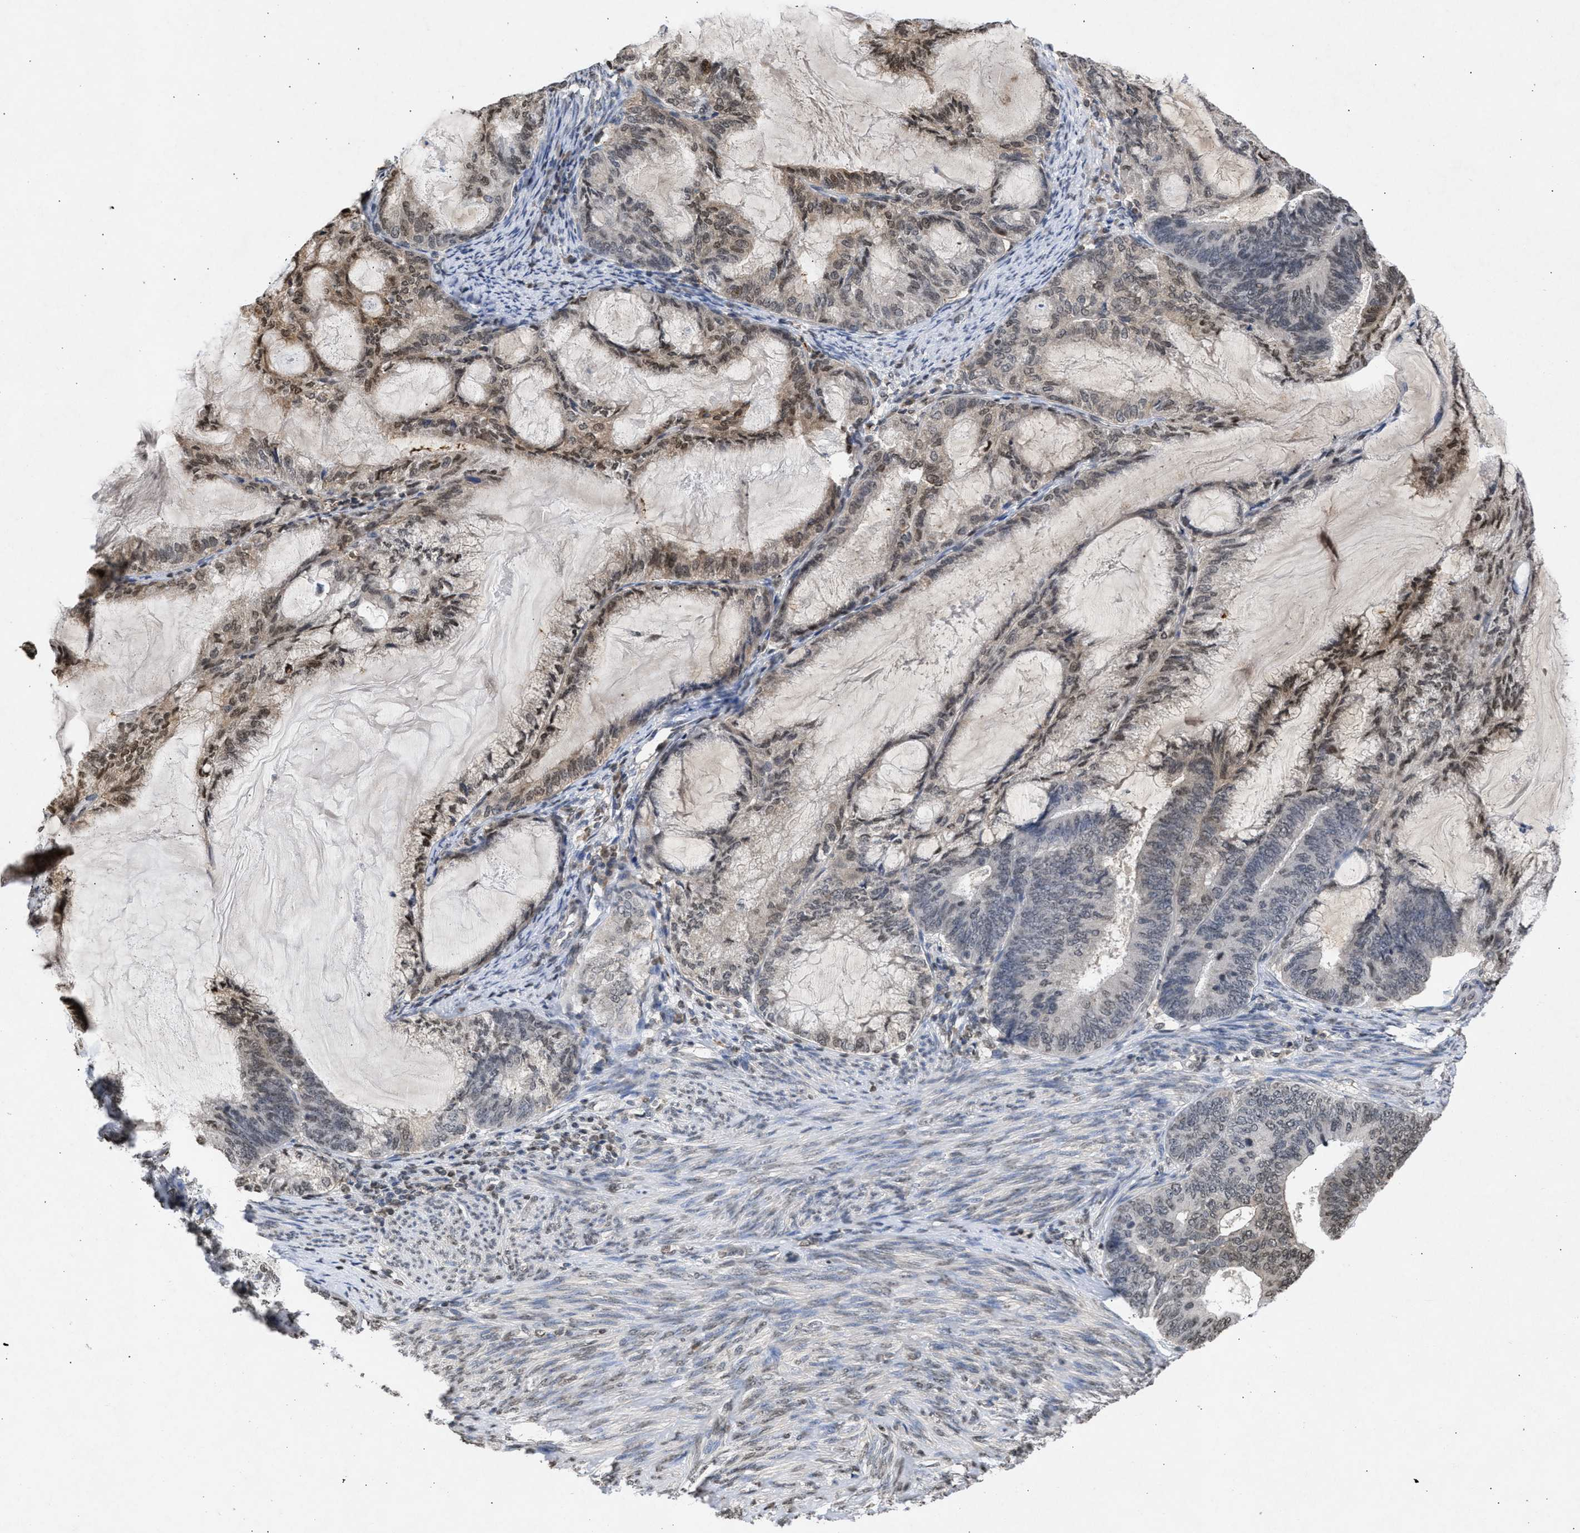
{"staining": {"intensity": "moderate", "quantity": "25%-75%", "location": "nuclear"}, "tissue": "endometrial cancer", "cell_type": "Tumor cells", "image_type": "cancer", "snomed": [{"axis": "morphology", "description": "Adenocarcinoma, NOS"}, {"axis": "topography", "description": "Endometrium"}], "caption": "The histopathology image shows a brown stain indicating the presence of a protein in the nuclear of tumor cells in adenocarcinoma (endometrial). Using DAB (3,3'-diaminobenzidine) (brown) and hematoxylin (blue) stains, captured at high magnification using brightfield microscopy.", "gene": "NUP35", "patient": {"sex": "female", "age": 86}}